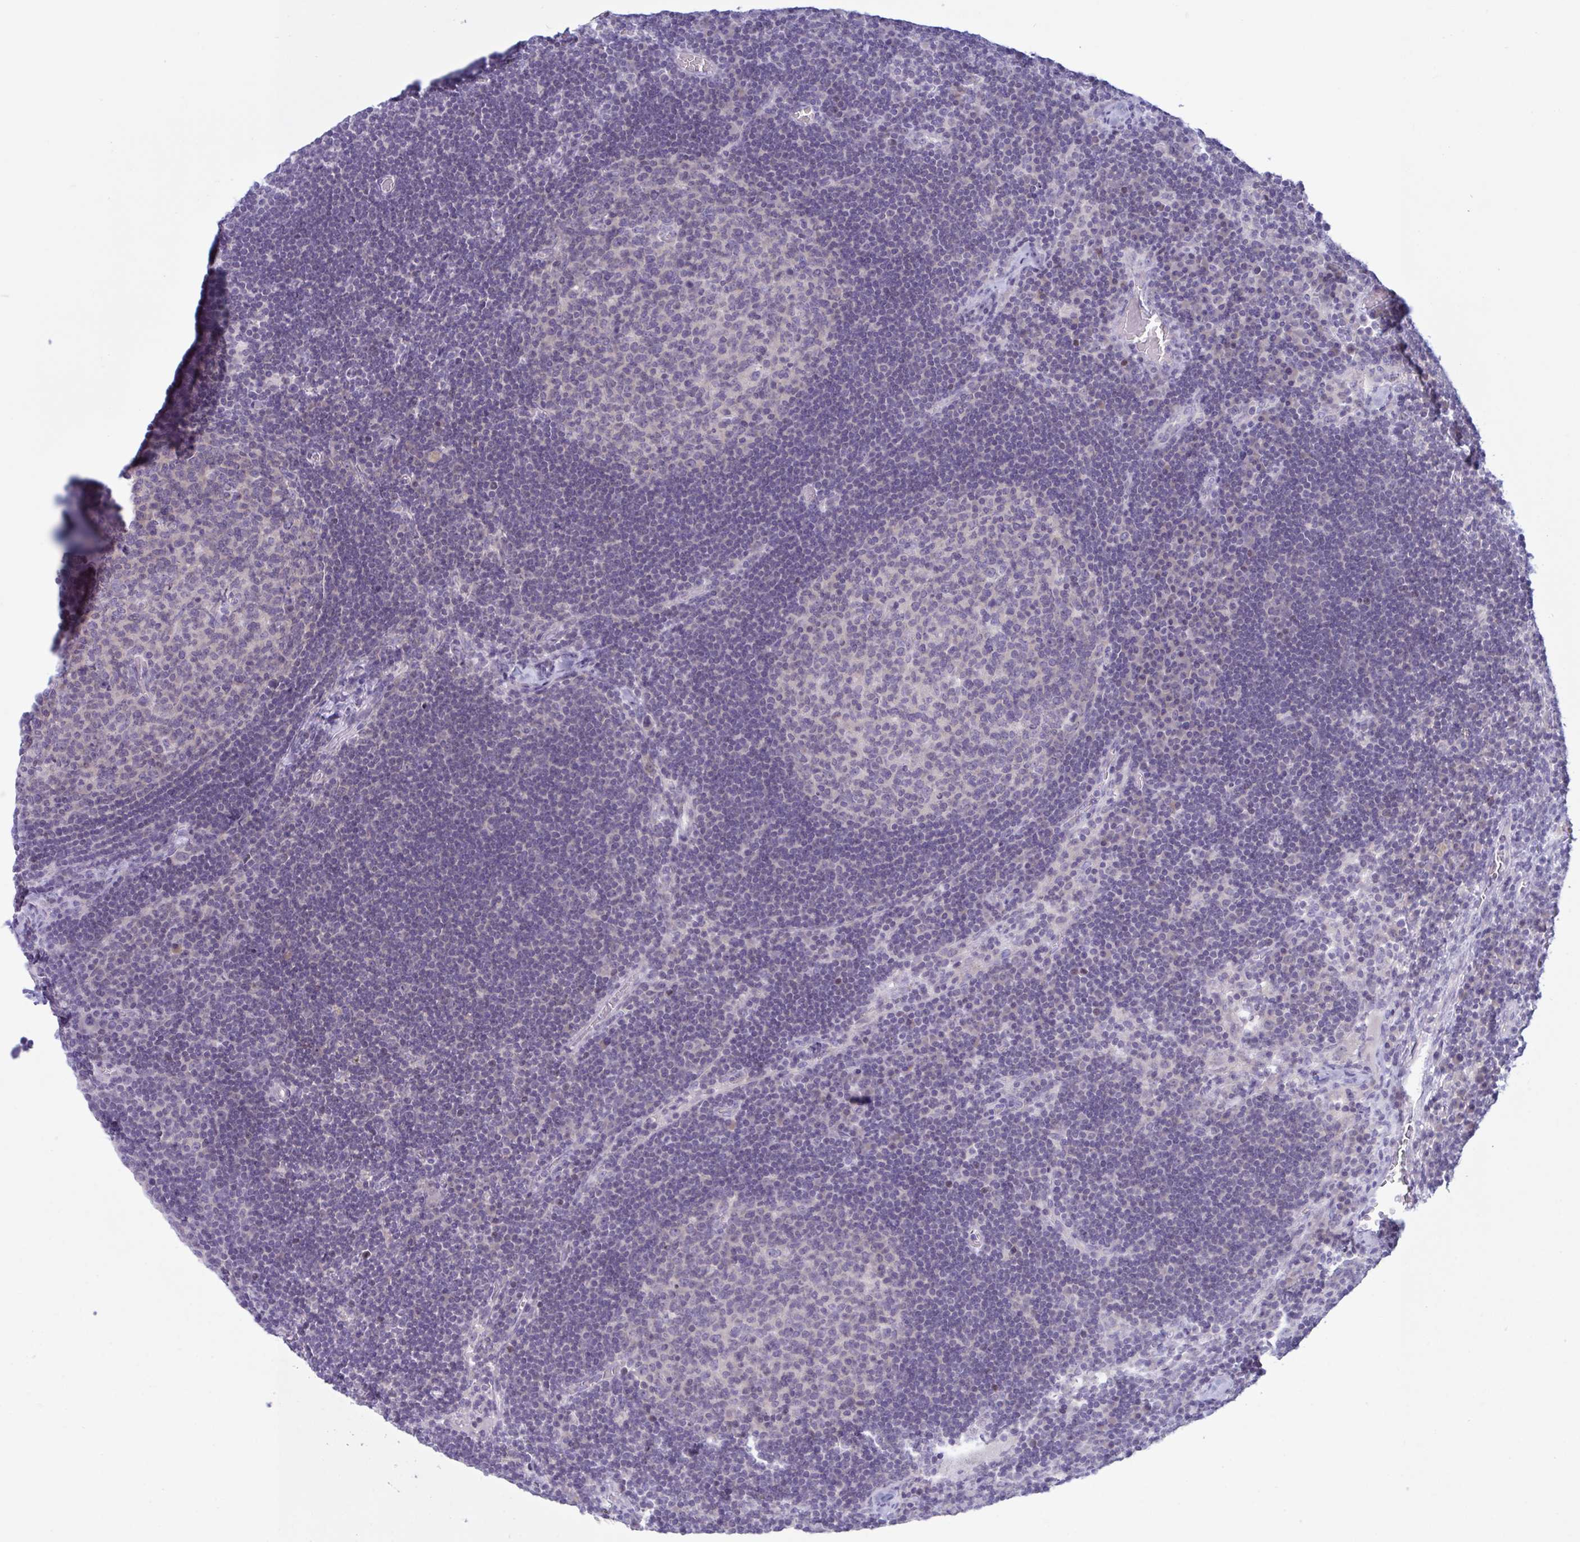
{"staining": {"intensity": "negative", "quantity": "none", "location": "none"}, "tissue": "lymph node", "cell_type": "Germinal center cells", "image_type": "normal", "snomed": [{"axis": "morphology", "description": "Normal tissue, NOS"}, {"axis": "topography", "description": "Lymph node"}], "caption": "IHC micrograph of normal lymph node stained for a protein (brown), which exhibits no expression in germinal center cells. (DAB (3,3'-diaminobenzidine) immunohistochemistry with hematoxylin counter stain).", "gene": "NAA30", "patient": {"sex": "male", "age": 67}}